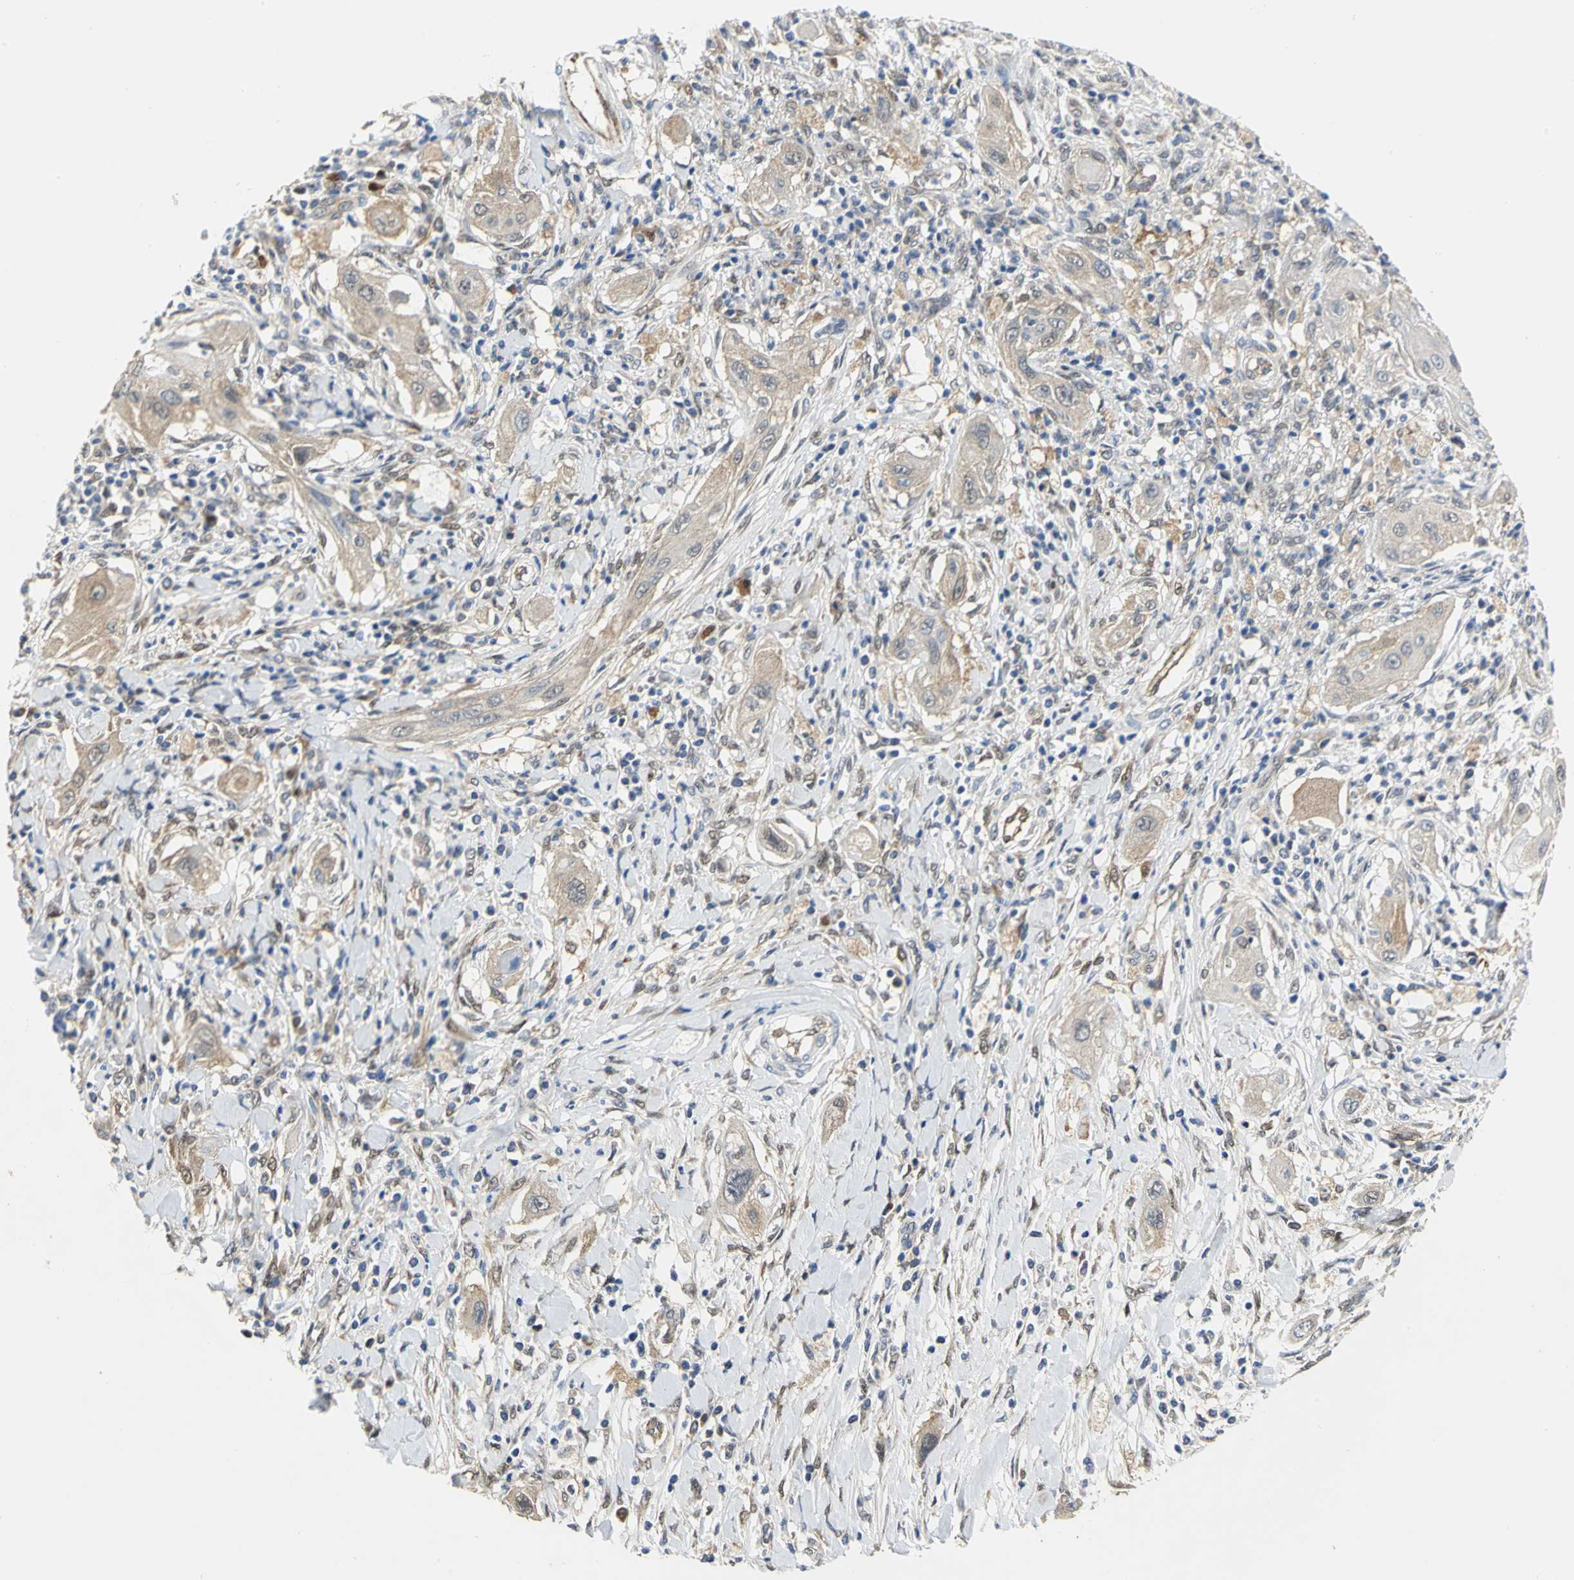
{"staining": {"intensity": "weak", "quantity": "<25%", "location": "cytoplasmic/membranous"}, "tissue": "lung cancer", "cell_type": "Tumor cells", "image_type": "cancer", "snomed": [{"axis": "morphology", "description": "Squamous cell carcinoma, NOS"}, {"axis": "topography", "description": "Lung"}], "caption": "Human lung squamous cell carcinoma stained for a protein using immunohistochemistry (IHC) displays no positivity in tumor cells.", "gene": "PGM3", "patient": {"sex": "female", "age": 47}}